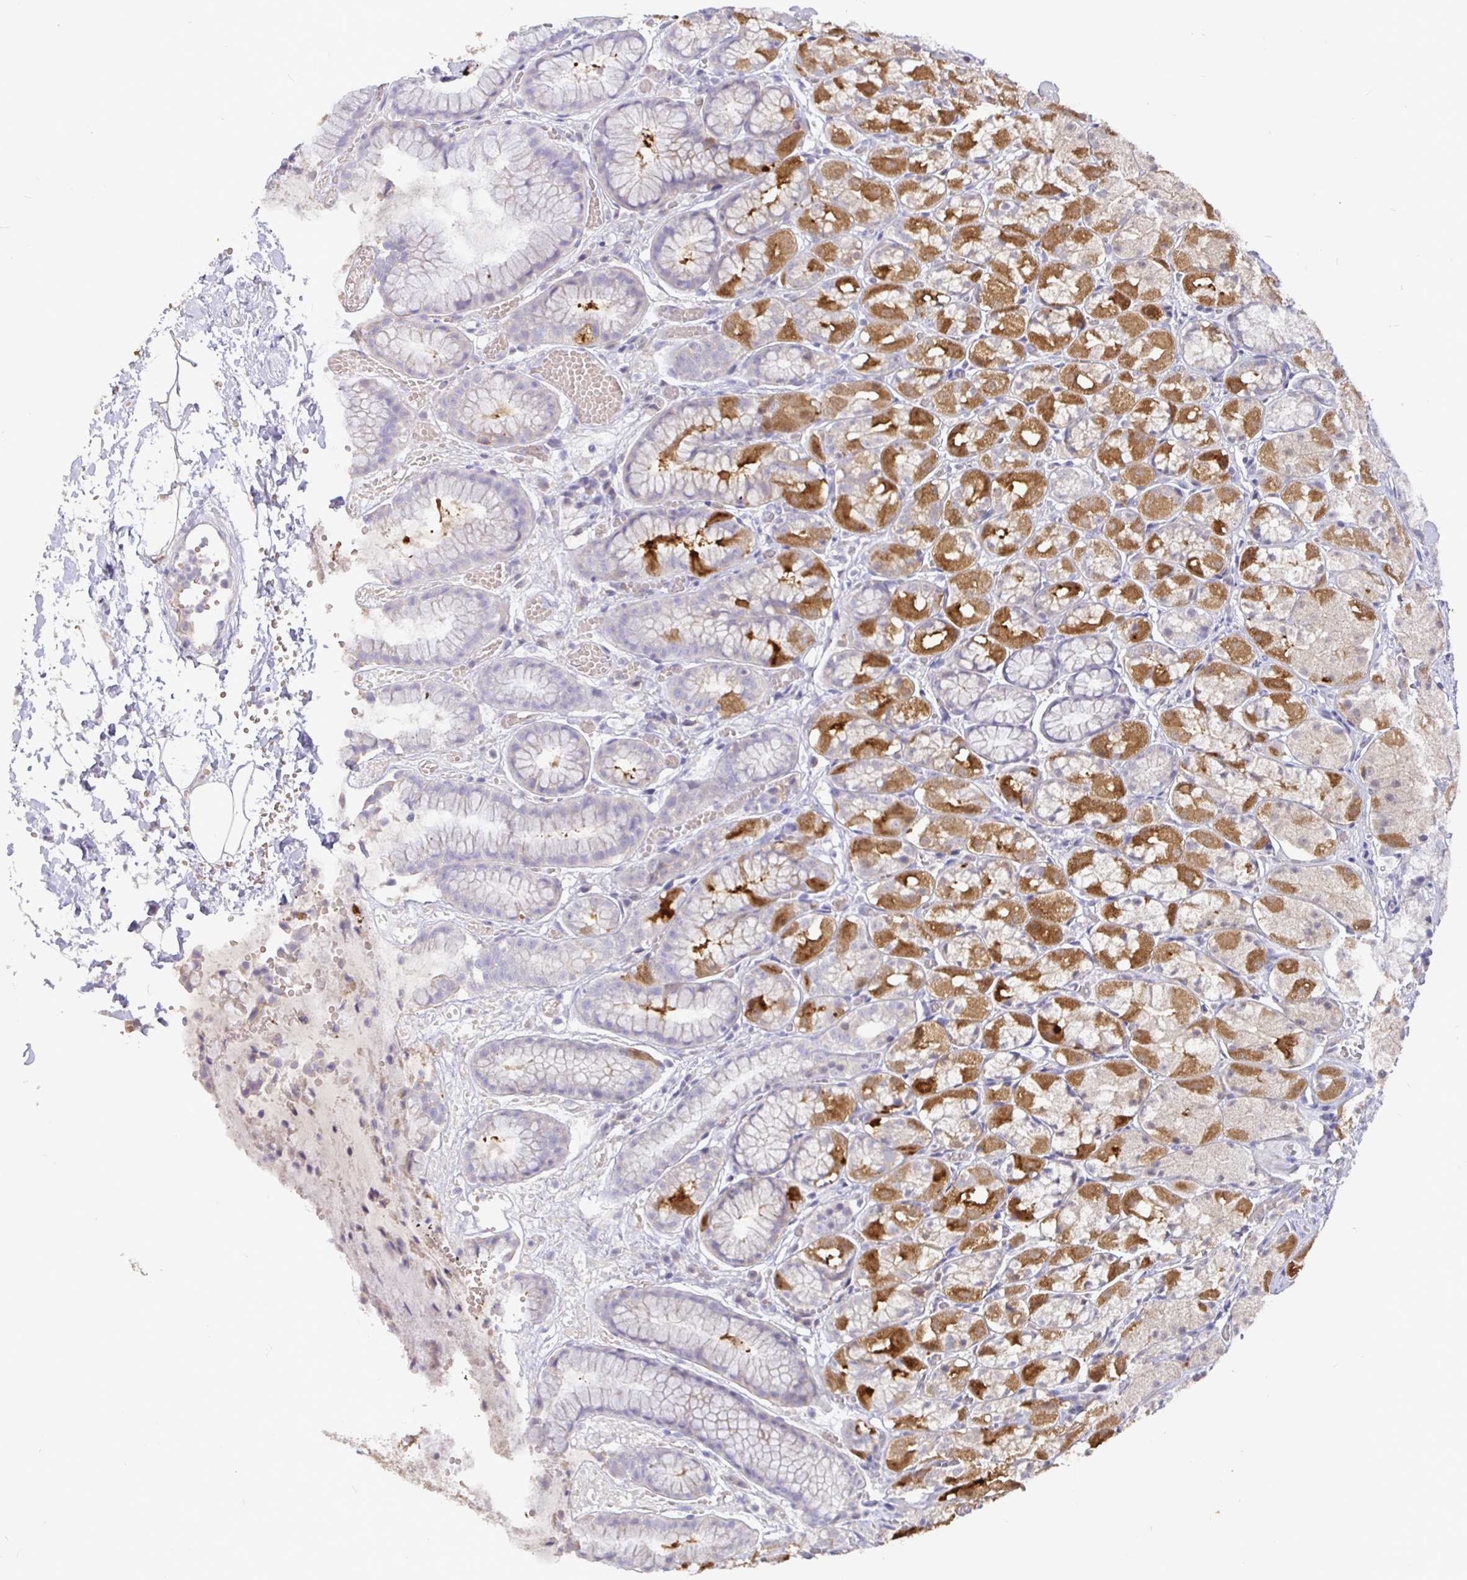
{"staining": {"intensity": "strong", "quantity": "<25%", "location": "cytoplasmic/membranous"}, "tissue": "stomach", "cell_type": "Glandular cells", "image_type": "normal", "snomed": [{"axis": "morphology", "description": "Normal tissue, NOS"}, {"axis": "topography", "description": "Stomach"}], "caption": "This is a micrograph of IHC staining of benign stomach, which shows strong staining in the cytoplasmic/membranous of glandular cells.", "gene": "SHISA4", "patient": {"sex": "male", "age": 70}}